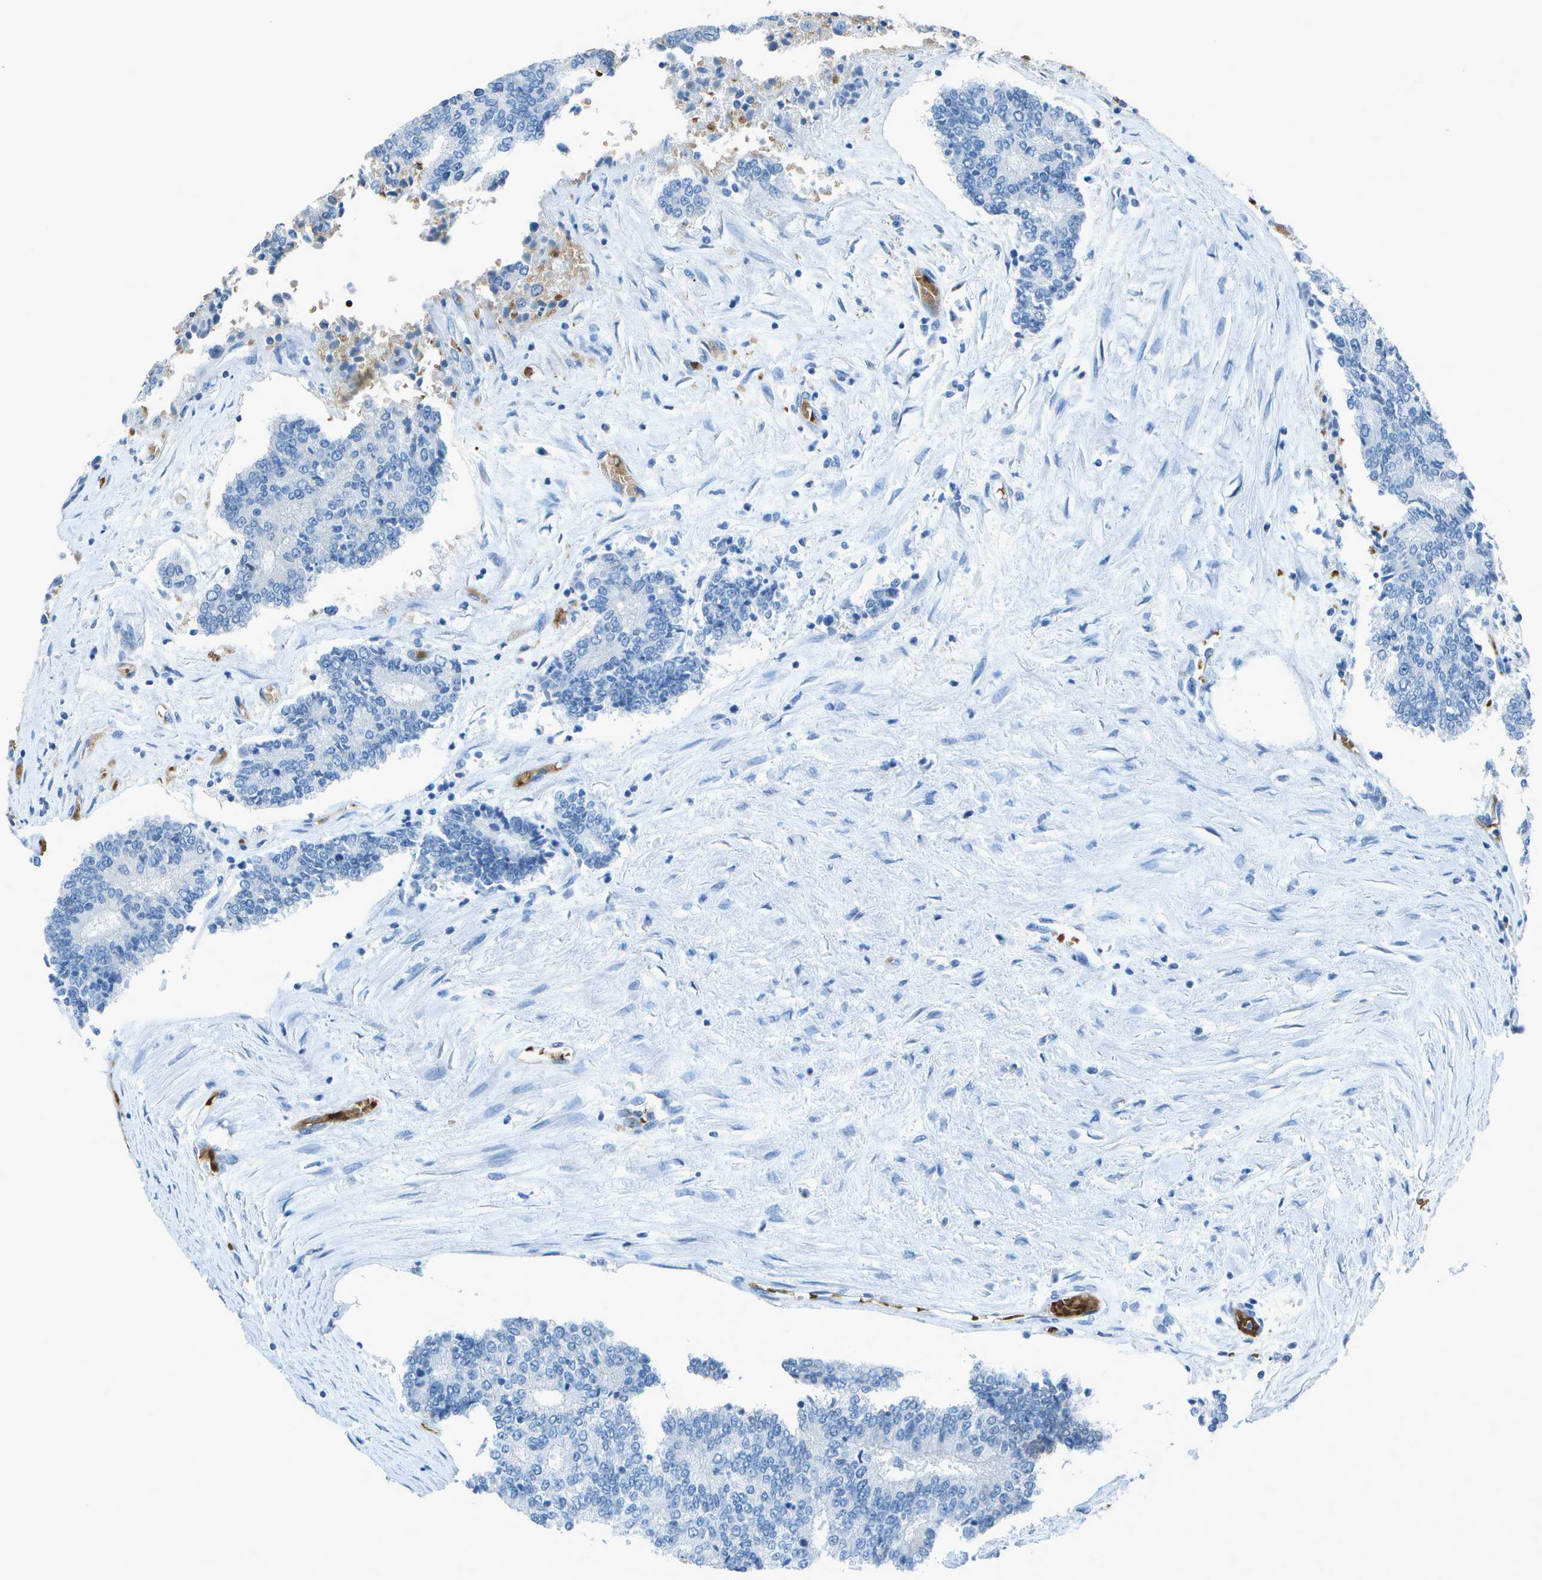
{"staining": {"intensity": "negative", "quantity": "none", "location": "none"}, "tissue": "prostate cancer", "cell_type": "Tumor cells", "image_type": "cancer", "snomed": [{"axis": "morphology", "description": "Normal tissue, NOS"}, {"axis": "morphology", "description": "Adenocarcinoma, High grade"}, {"axis": "topography", "description": "Prostate"}, {"axis": "topography", "description": "Seminal veicle"}], "caption": "The histopathology image shows no significant positivity in tumor cells of prostate cancer.", "gene": "ASL", "patient": {"sex": "male", "age": 55}}